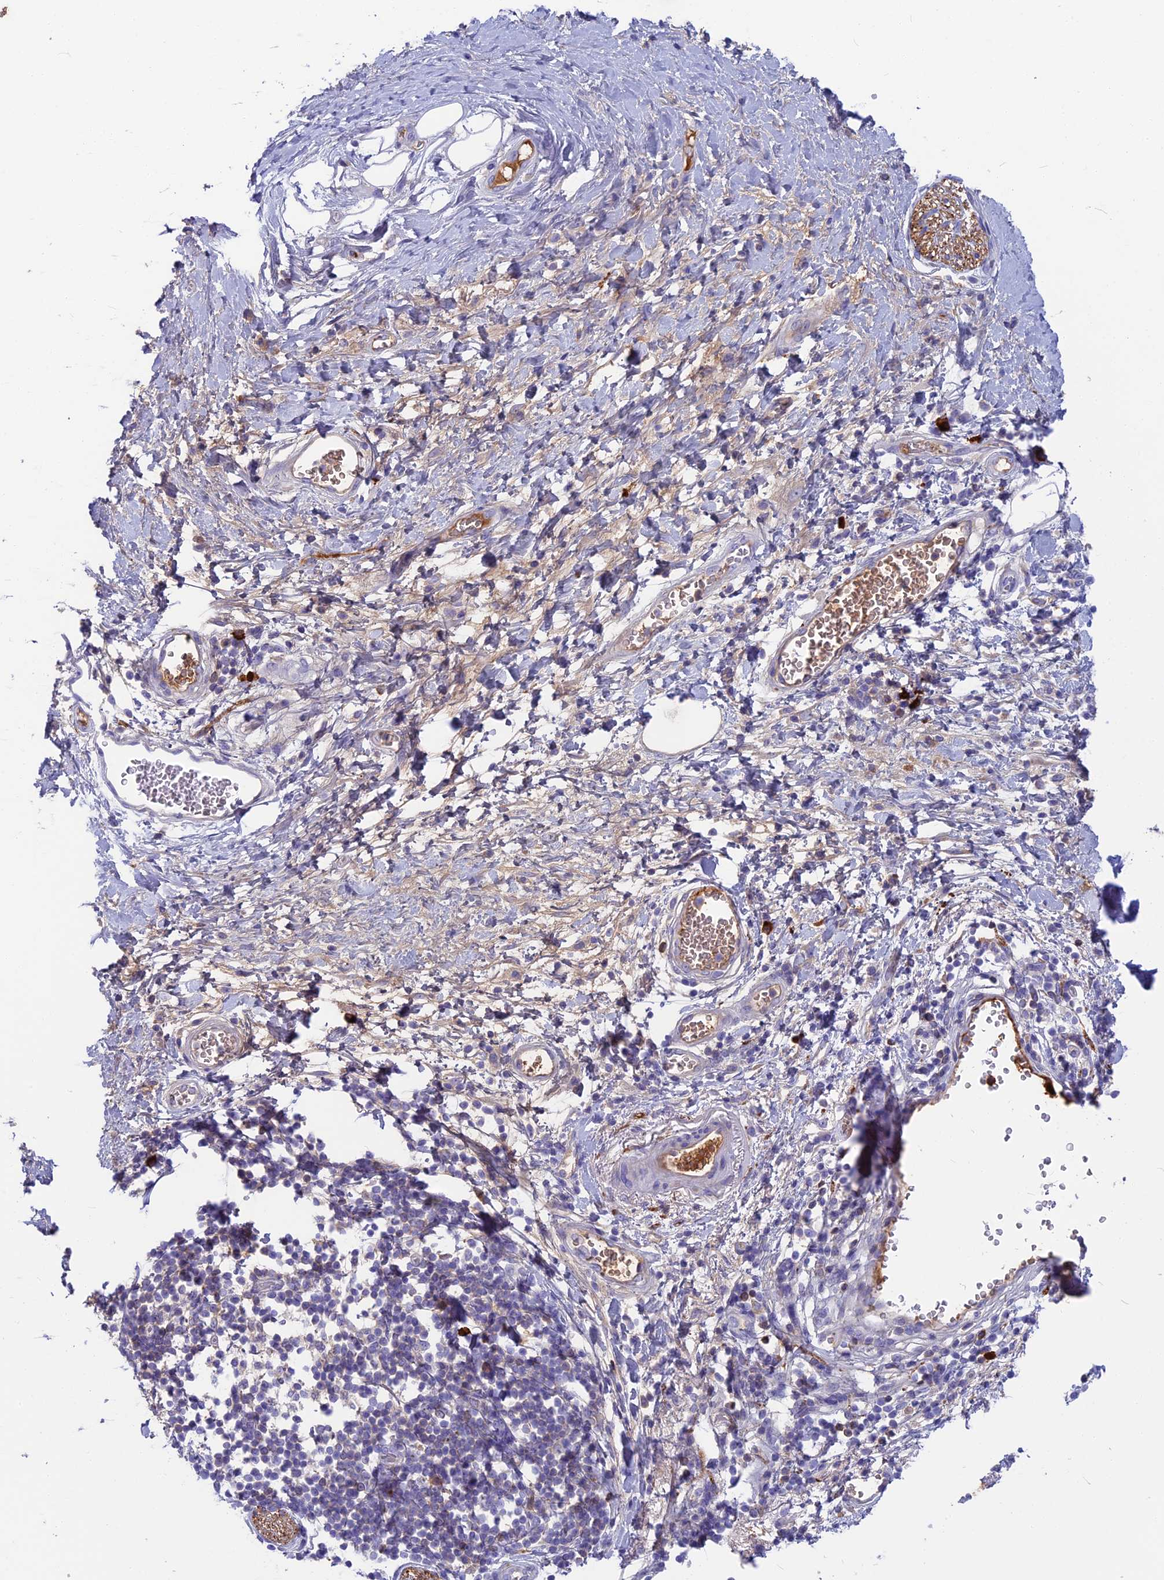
{"staining": {"intensity": "weak", "quantity": ">75%", "location": "cytoplasmic/membranous"}, "tissue": "soft tissue", "cell_type": "Fibroblasts", "image_type": "normal", "snomed": [{"axis": "morphology", "description": "Normal tissue, NOS"}, {"axis": "morphology", "description": "Adenocarcinoma, NOS"}, {"axis": "topography", "description": "Duodenum"}, {"axis": "topography", "description": "Peripheral nerve tissue"}], "caption": "DAB (3,3'-diaminobenzidine) immunohistochemical staining of benign soft tissue demonstrates weak cytoplasmic/membranous protein positivity in approximately >75% of fibroblasts. (DAB (3,3'-diaminobenzidine) IHC with brightfield microscopy, high magnification).", "gene": "SNAP91", "patient": {"sex": "female", "age": 60}}